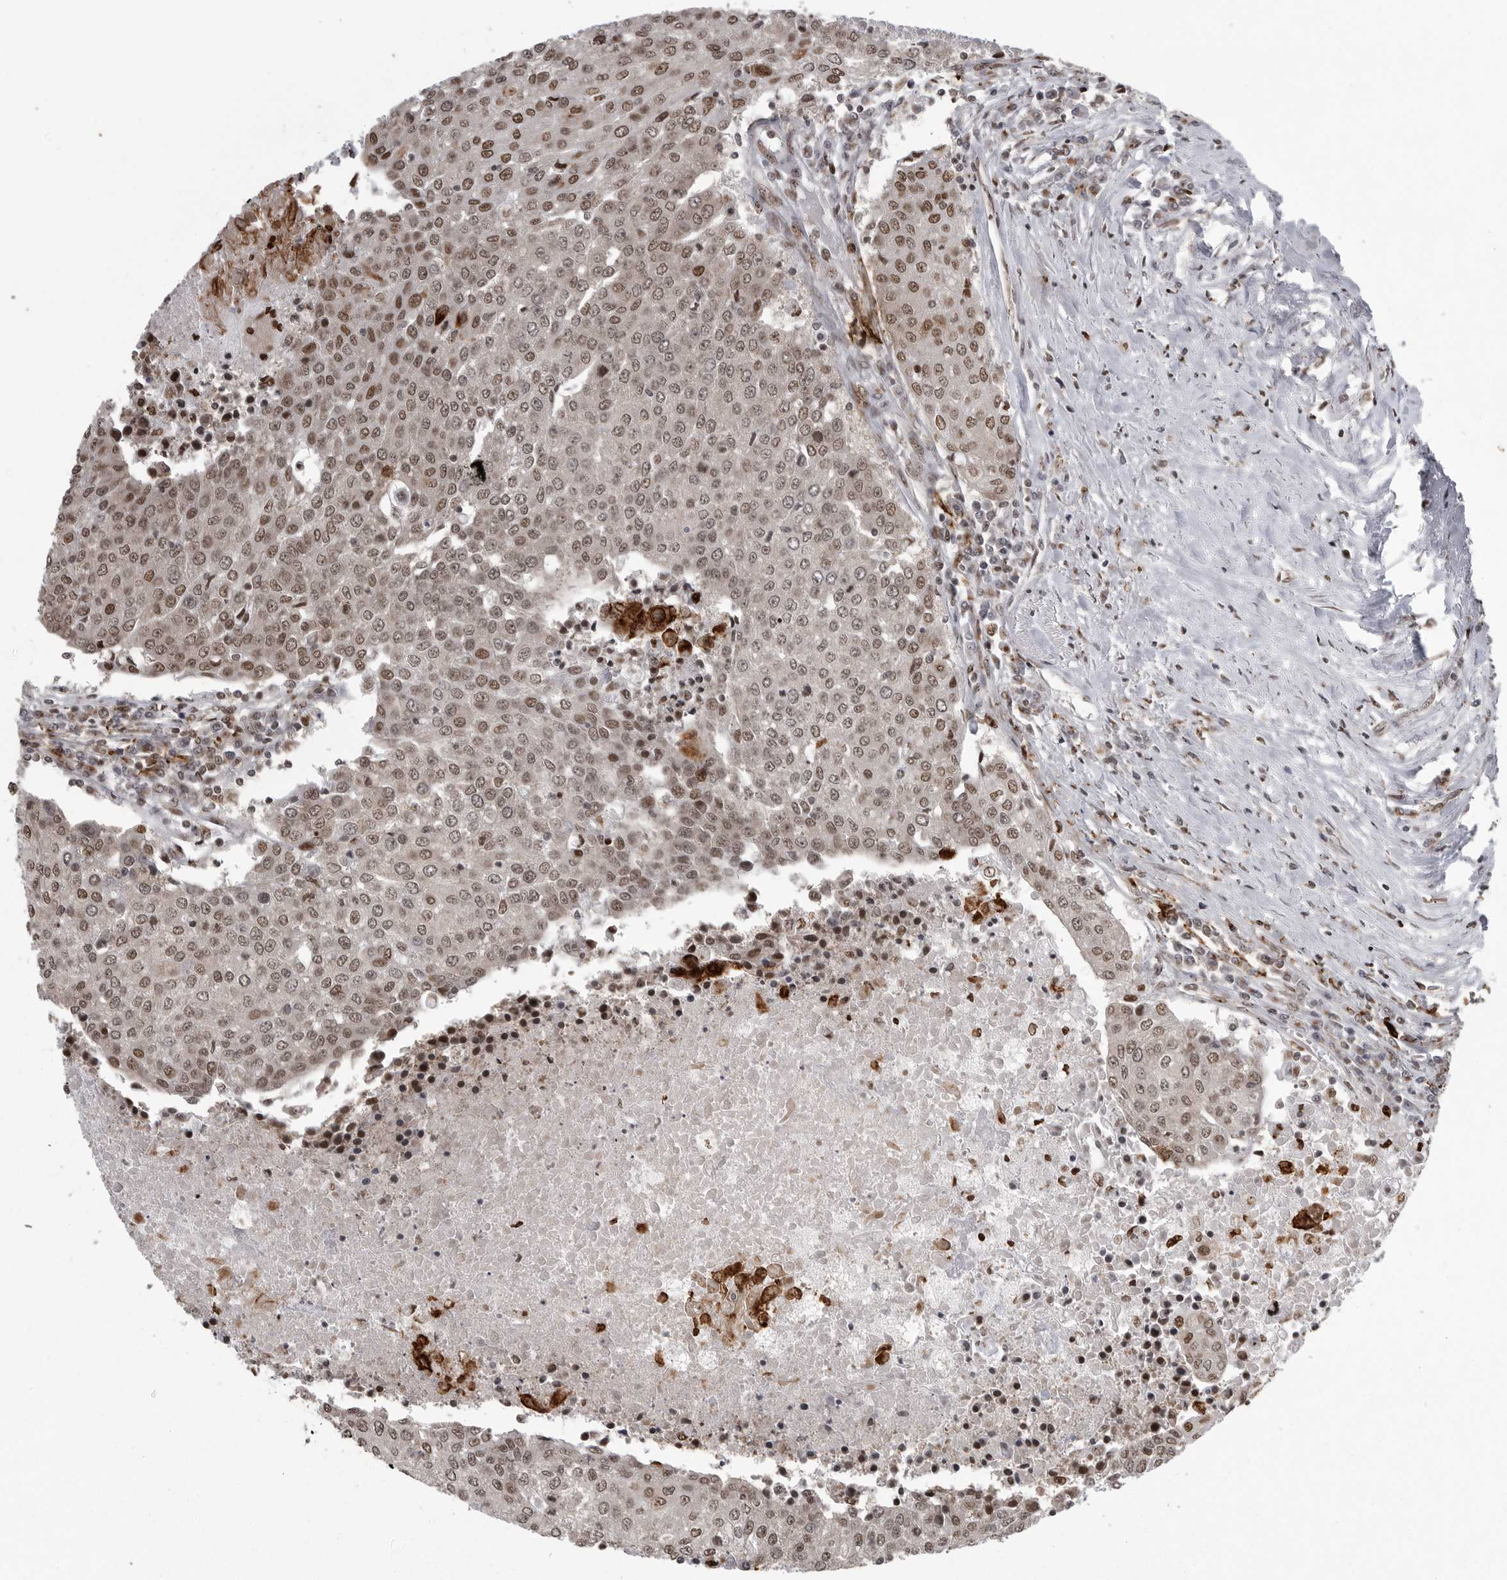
{"staining": {"intensity": "moderate", "quantity": ">75%", "location": "nuclear"}, "tissue": "urothelial cancer", "cell_type": "Tumor cells", "image_type": "cancer", "snomed": [{"axis": "morphology", "description": "Urothelial carcinoma, High grade"}, {"axis": "topography", "description": "Urinary bladder"}], "caption": "The immunohistochemical stain shows moderate nuclear positivity in tumor cells of urothelial carcinoma (high-grade) tissue. (IHC, brightfield microscopy, high magnification).", "gene": "YAF2", "patient": {"sex": "female", "age": 85}}